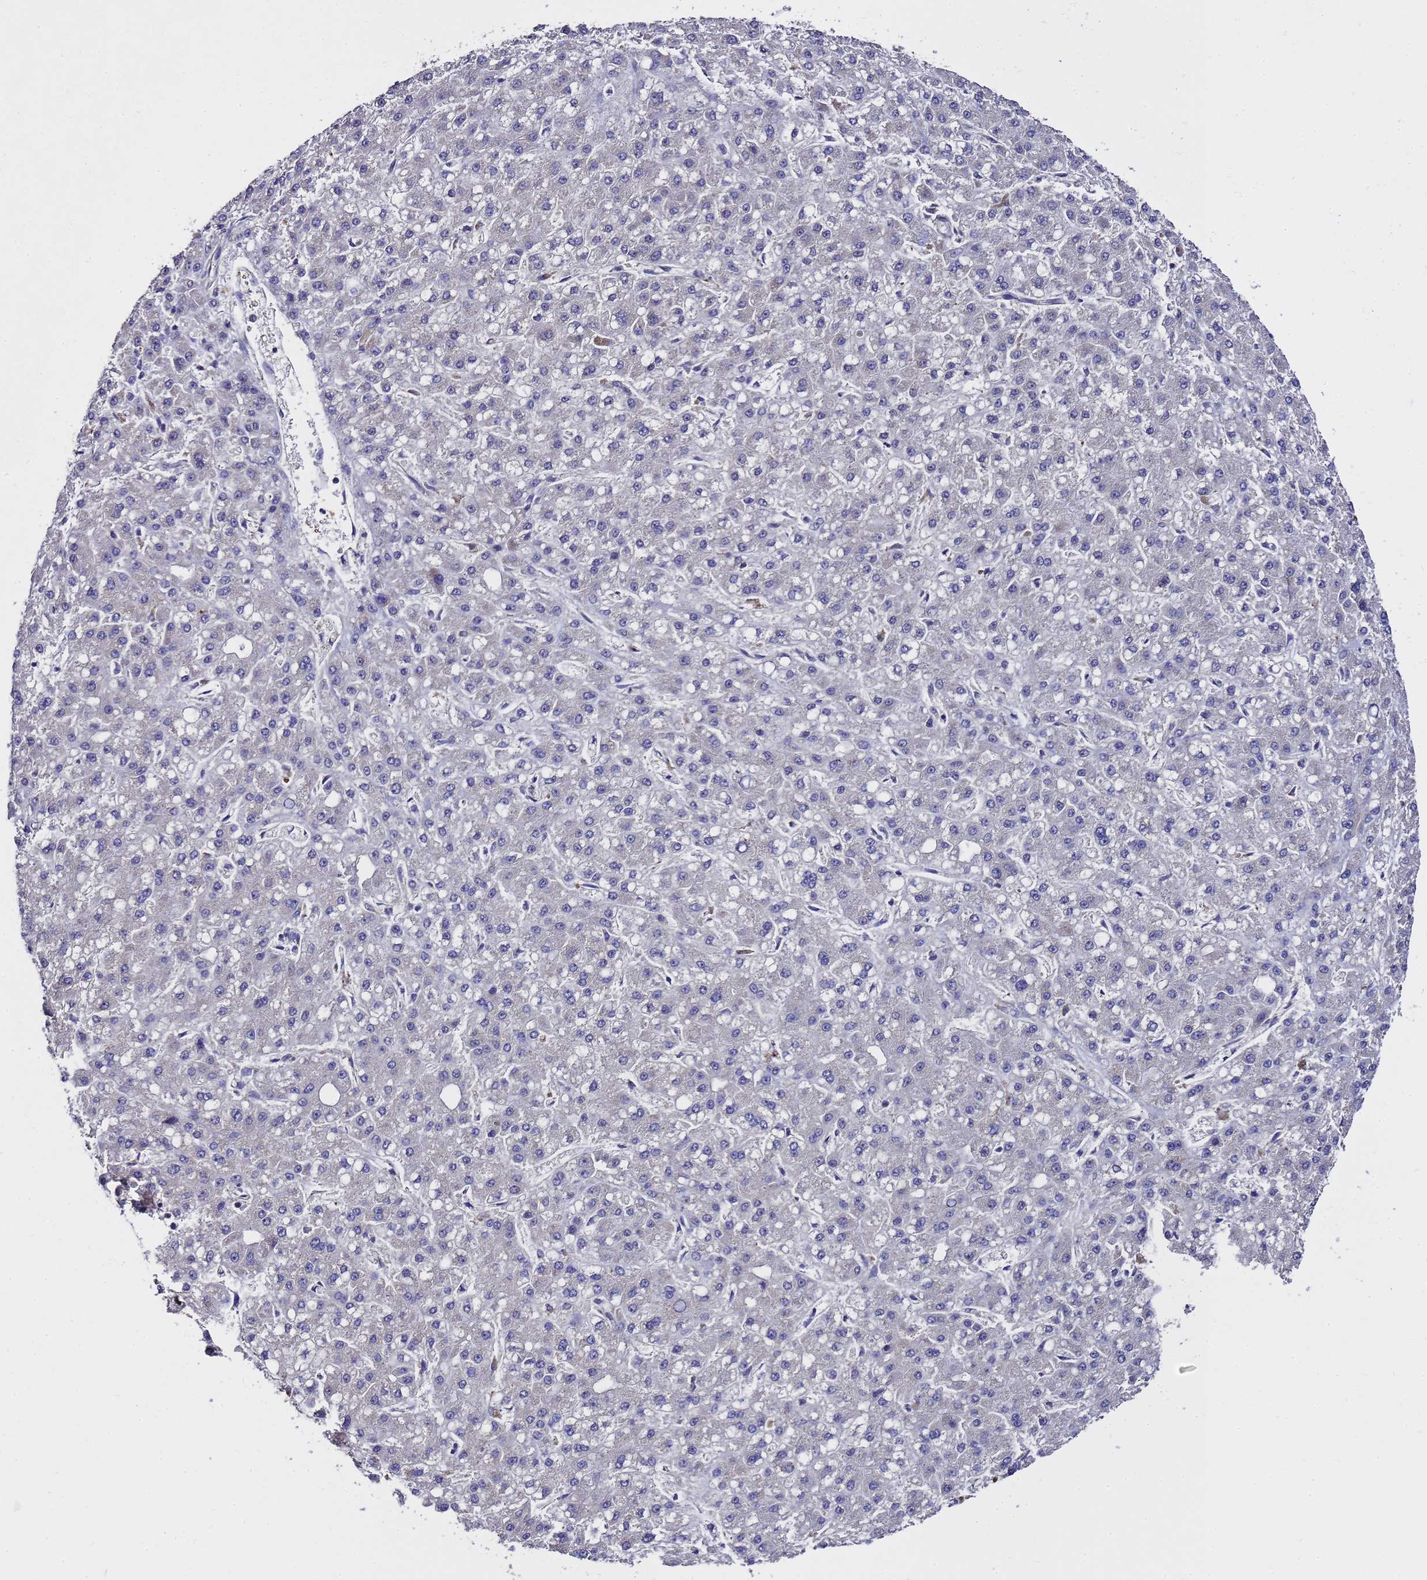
{"staining": {"intensity": "negative", "quantity": "none", "location": "none"}, "tissue": "liver cancer", "cell_type": "Tumor cells", "image_type": "cancer", "snomed": [{"axis": "morphology", "description": "Carcinoma, Hepatocellular, NOS"}, {"axis": "topography", "description": "Liver"}], "caption": "The photomicrograph exhibits no significant expression in tumor cells of liver cancer. (DAB (3,3'-diaminobenzidine) immunohistochemistry with hematoxylin counter stain).", "gene": "MOCS1", "patient": {"sex": "male", "age": 67}}